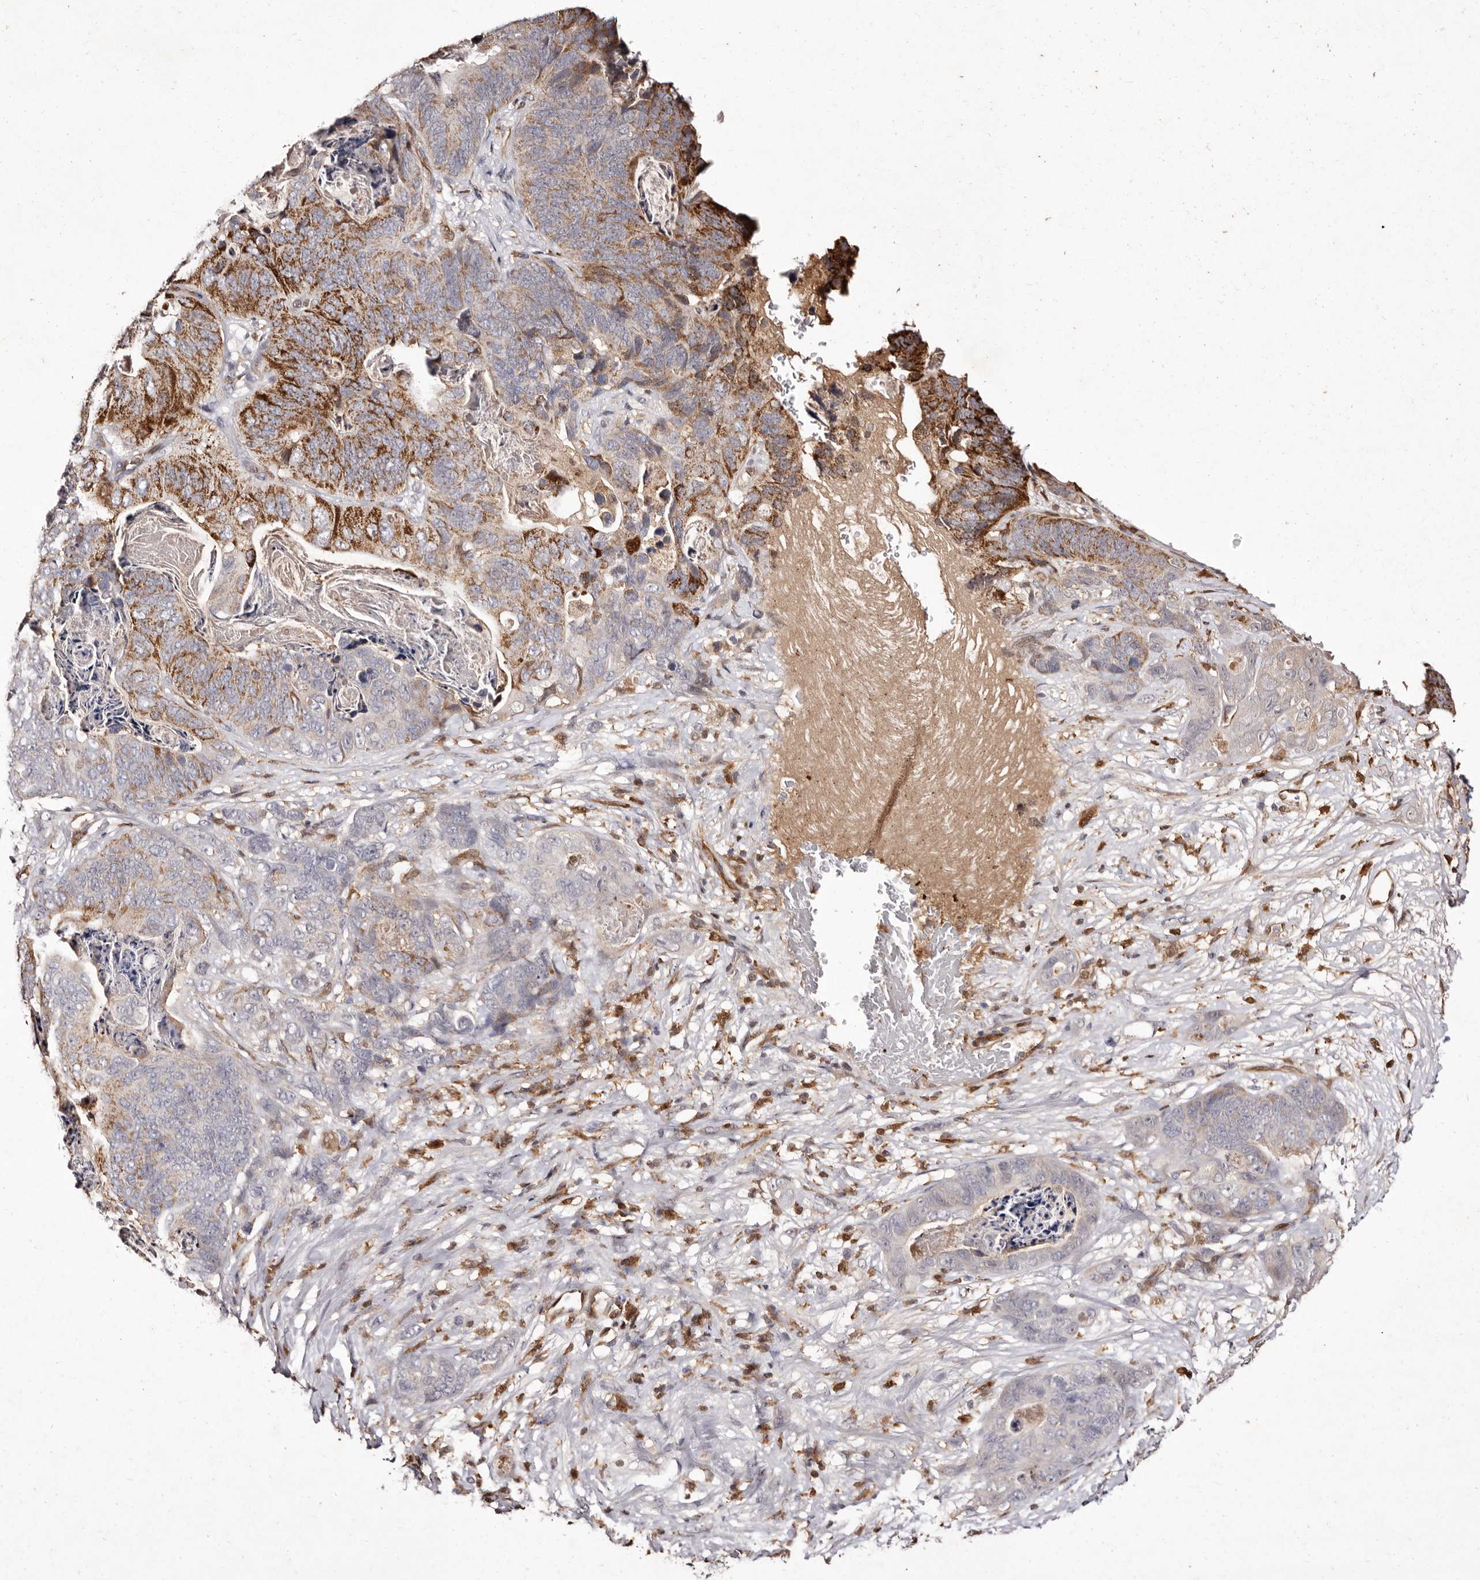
{"staining": {"intensity": "moderate", "quantity": "25%-75%", "location": "cytoplasmic/membranous"}, "tissue": "stomach cancer", "cell_type": "Tumor cells", "image_type": "cancer", "snomed": [{"axis": "morphology", "description": "Normal tissue, NOS"}, {"axis": "morphology", "description": "Adenocarcinoma, NOS"}, {"axis": "topography", "description": "Stomach"}], "caption": "Stomach cancer (adenocarcinoma) stained for a protein shows moderate cytoplasmic/membranous positivity in tumor cells. The staining was performed using DAB, with brown indicating positive protein expression. Nuclei are stained blue with hematoxylin.", "gene": "GIMAP4", "patient": {"sex": "female", "age": 89}}